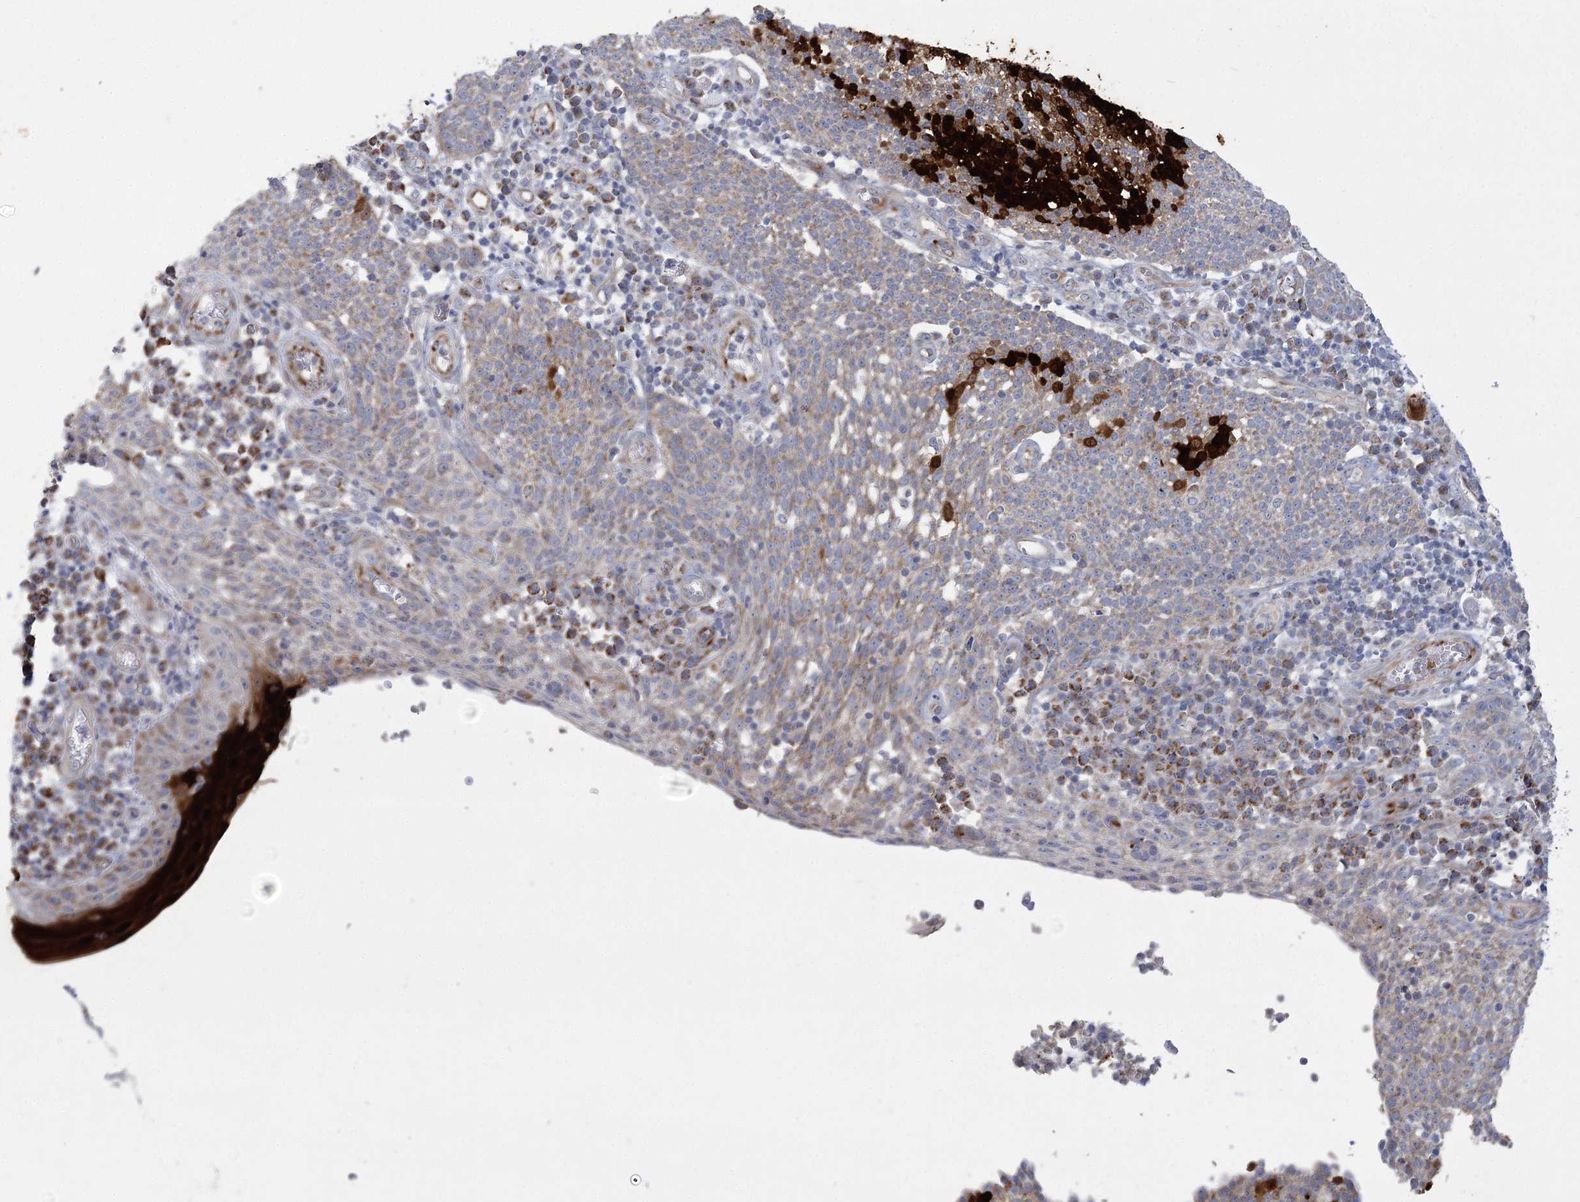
{"staining": {"intensity": "weak", "quantity": ">75%", "location": "cytoplasmic/membranous"}, "tissue": "cervical cancer", "cell_type": "Tumor cells", "image_type": "cancer", "snomed": [{"axis": "morphology", "description": "Squamous cell carcinoma, NOS"}, {"axis": "topography", "description": "Cervix"}], "caption": "Brown immunohistochemical staining in human squamous cell carcinoma (cervical) shows weak cytoplasmic/membranous staining in approximately >75% of tumor cells.", "gene": "DHTKD1", "patient": {"sex": "female", "age": 34}}